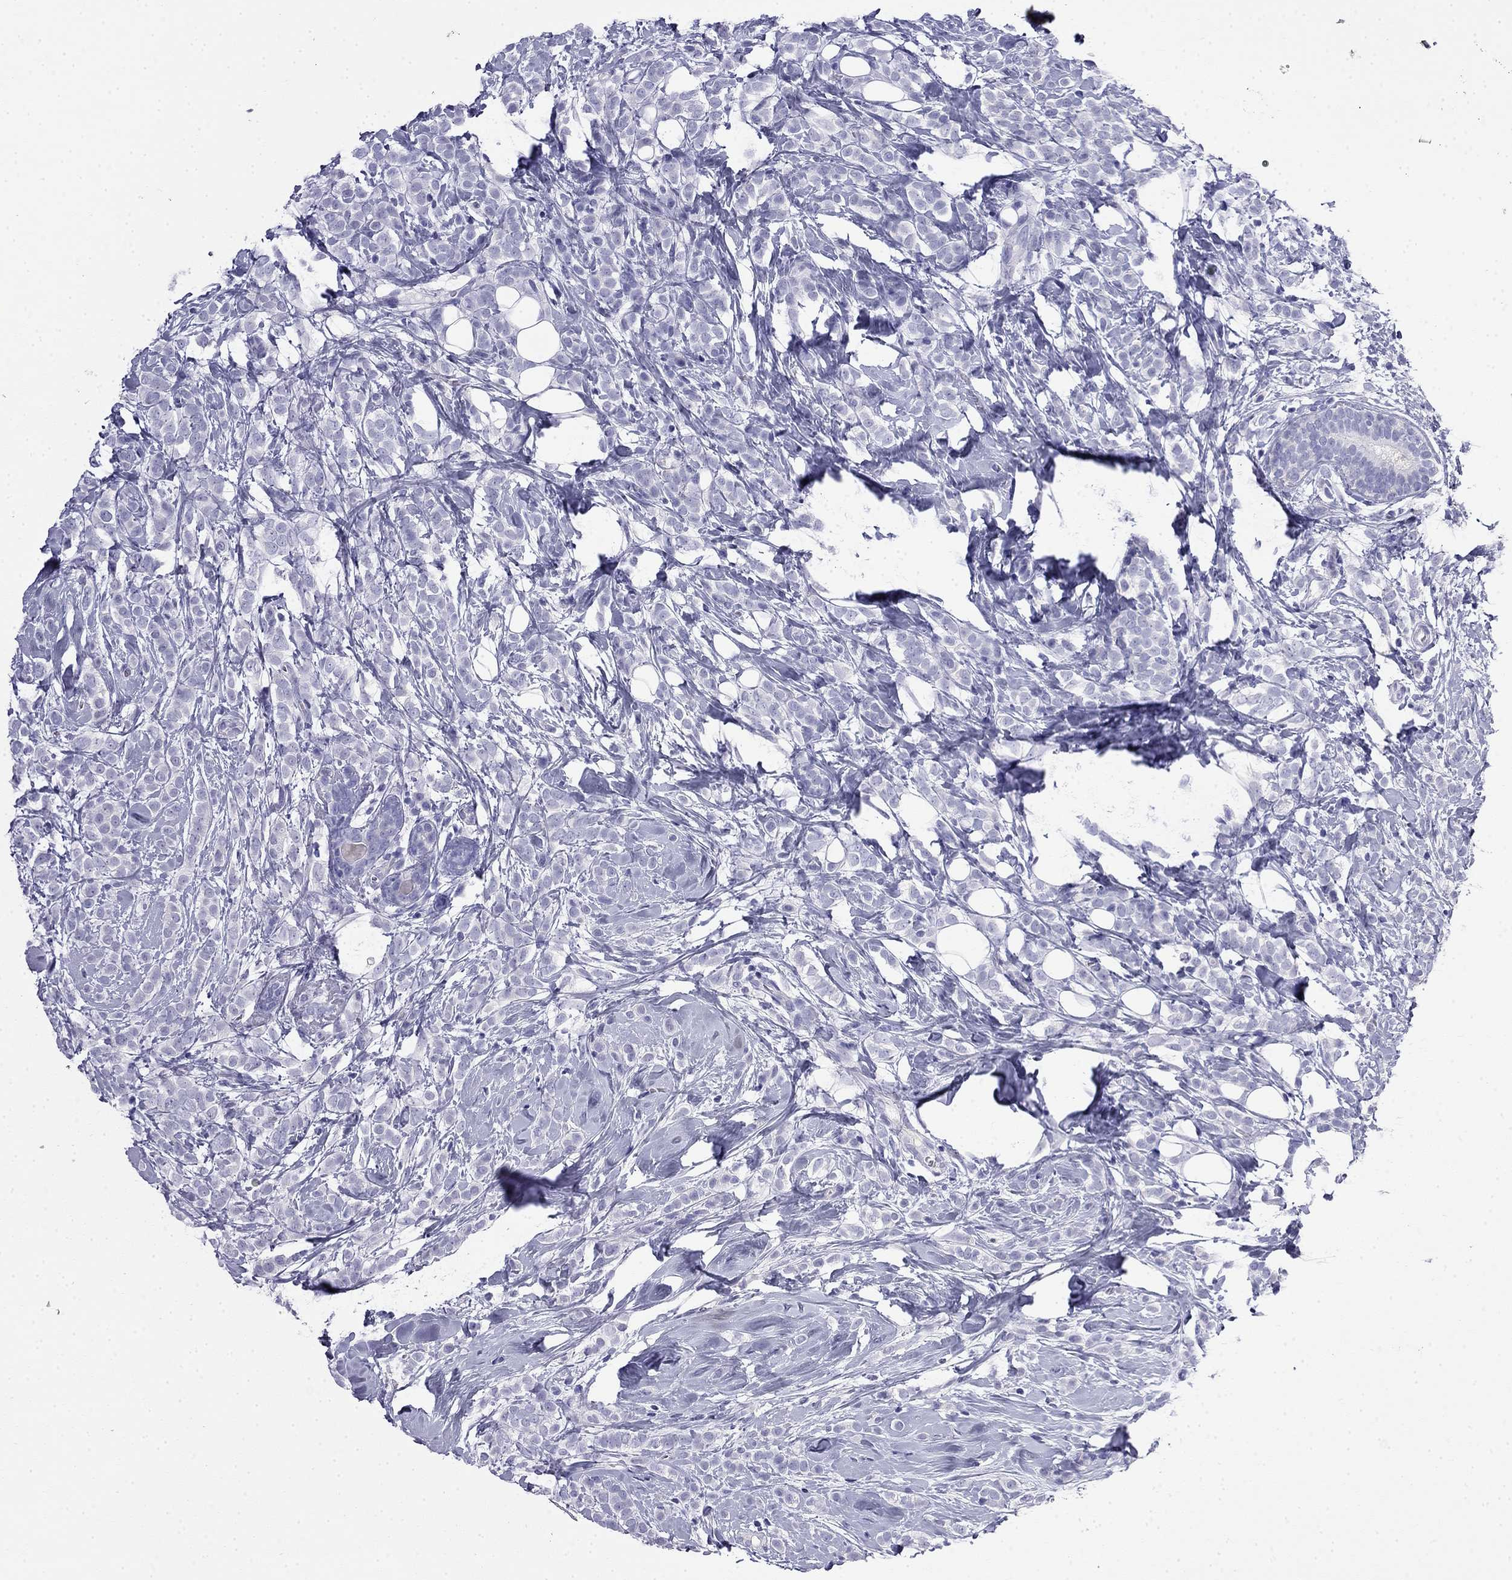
{"staining": {"intensity": "negative", "quantity": "none", "location": "none"}, "tissue": "breast cancer", "cell_type": "Tumor cells", "image_type": "cancer", "snomed": [{"axis": "morphology", "description": "Lobular carcinoma"}, {"axis": "topography", "description": "Breast"}], "caption": "IHC of human breast cancer (lobular carcinoma) demonstrates no positivity in tumor cells.", "gene": "MYO15A", "patient": {"sex": "female", "age": 49}}